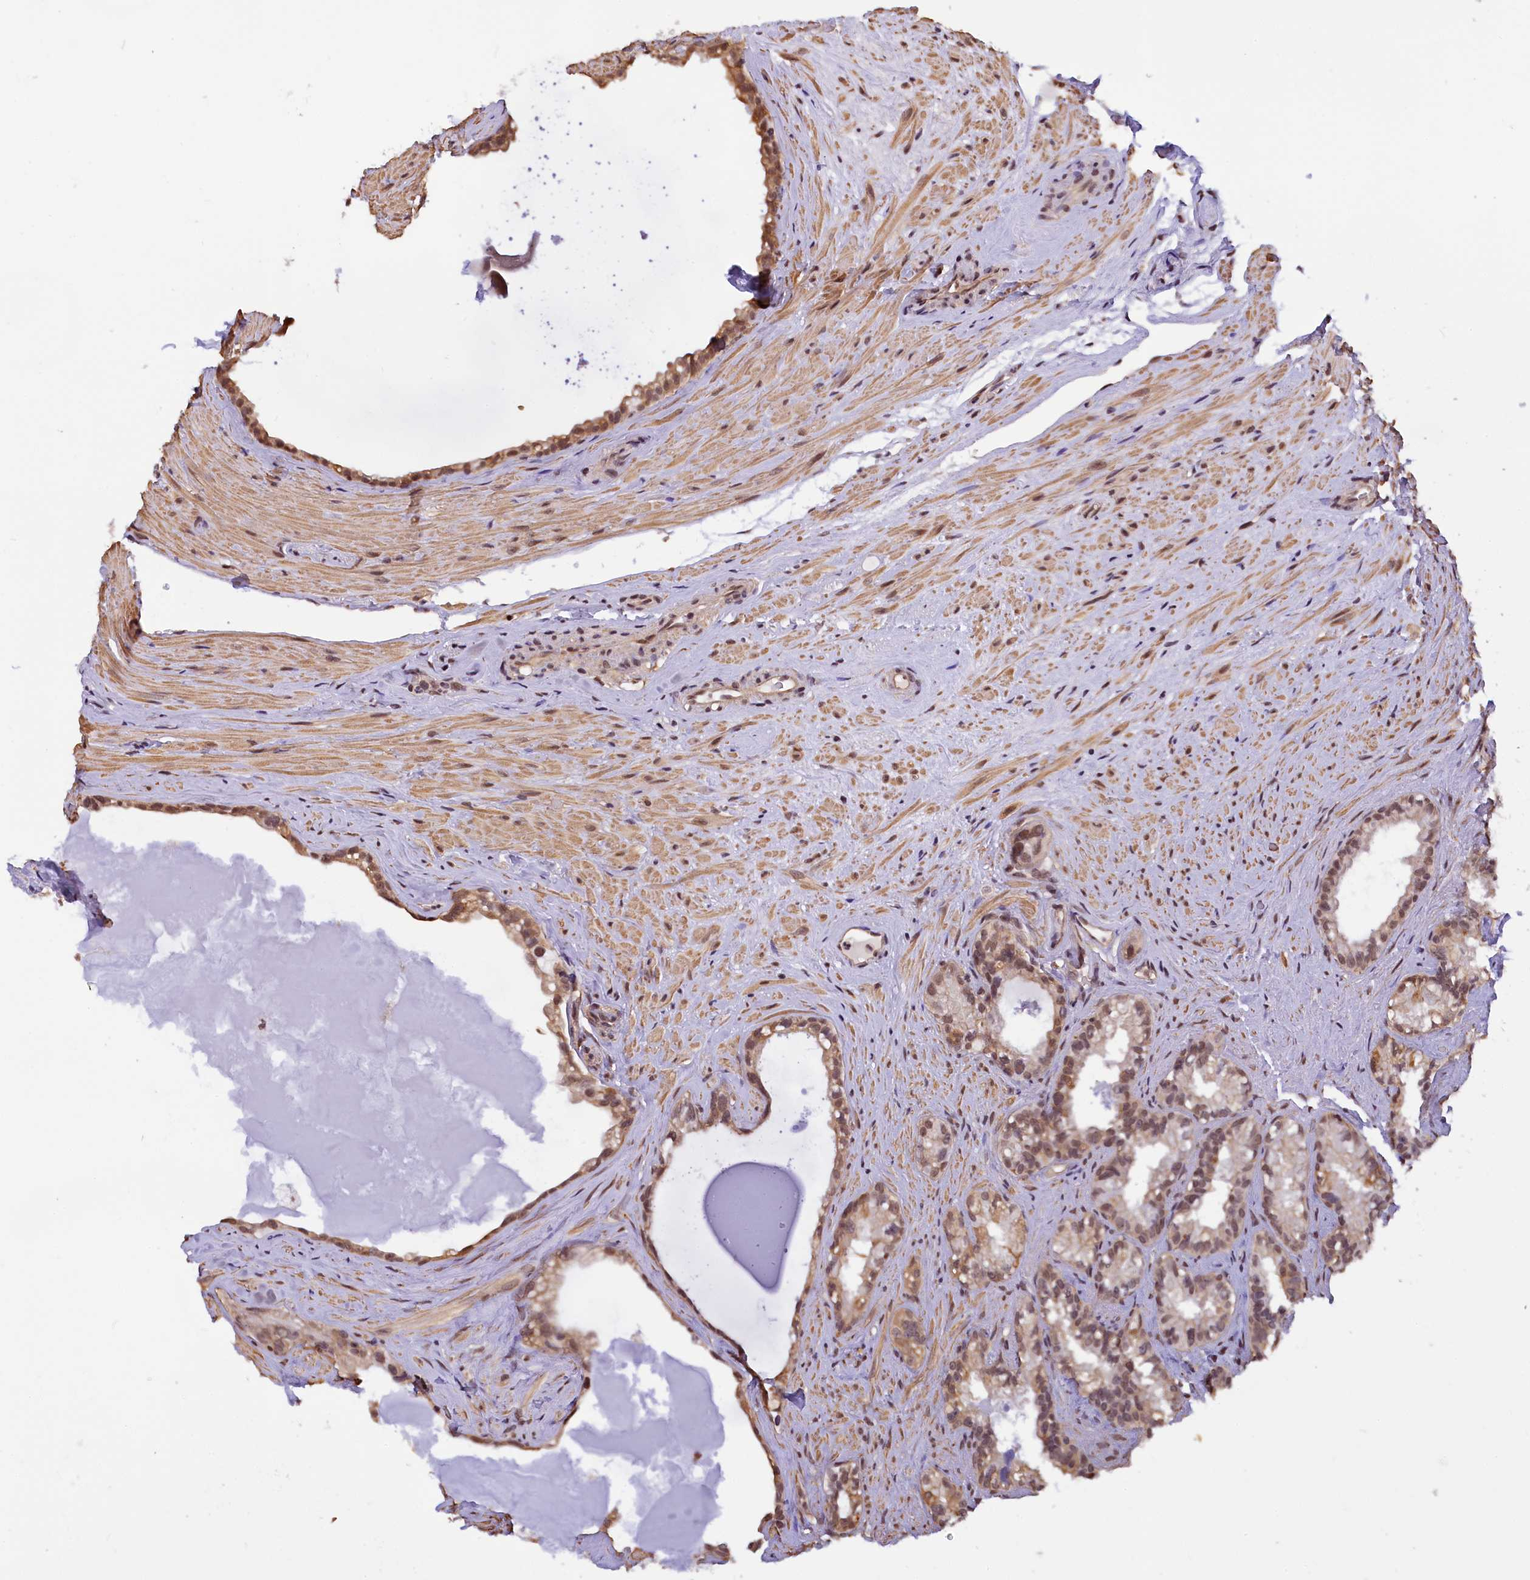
{"staining": {"intensity": "moderate", "quantity": ">75%", "location": "cytoplasmic/membranous,nuclear"}, "tissue": "seminal vesicle", "cell_type": "Glandular cells", "image_type": "normal", "snomed": [{"axis": "morphology", "description": "Normal tissue, NOS"}, {"axis": "topography", "description": "Prostate"}, {"axis": "topography", "description": "Seminal veicle"}], "caption": "Immunohistochemistry (IHC) photomicrograph of normal seminal vesicle stained for a protein (brown), which shows medium levels of moderate cytoplasmic/membranous,nuclear expression in about >75% of glandular cells.", "gene": "ZC3H4", "patient": {"sex": "male", "age": 79}}